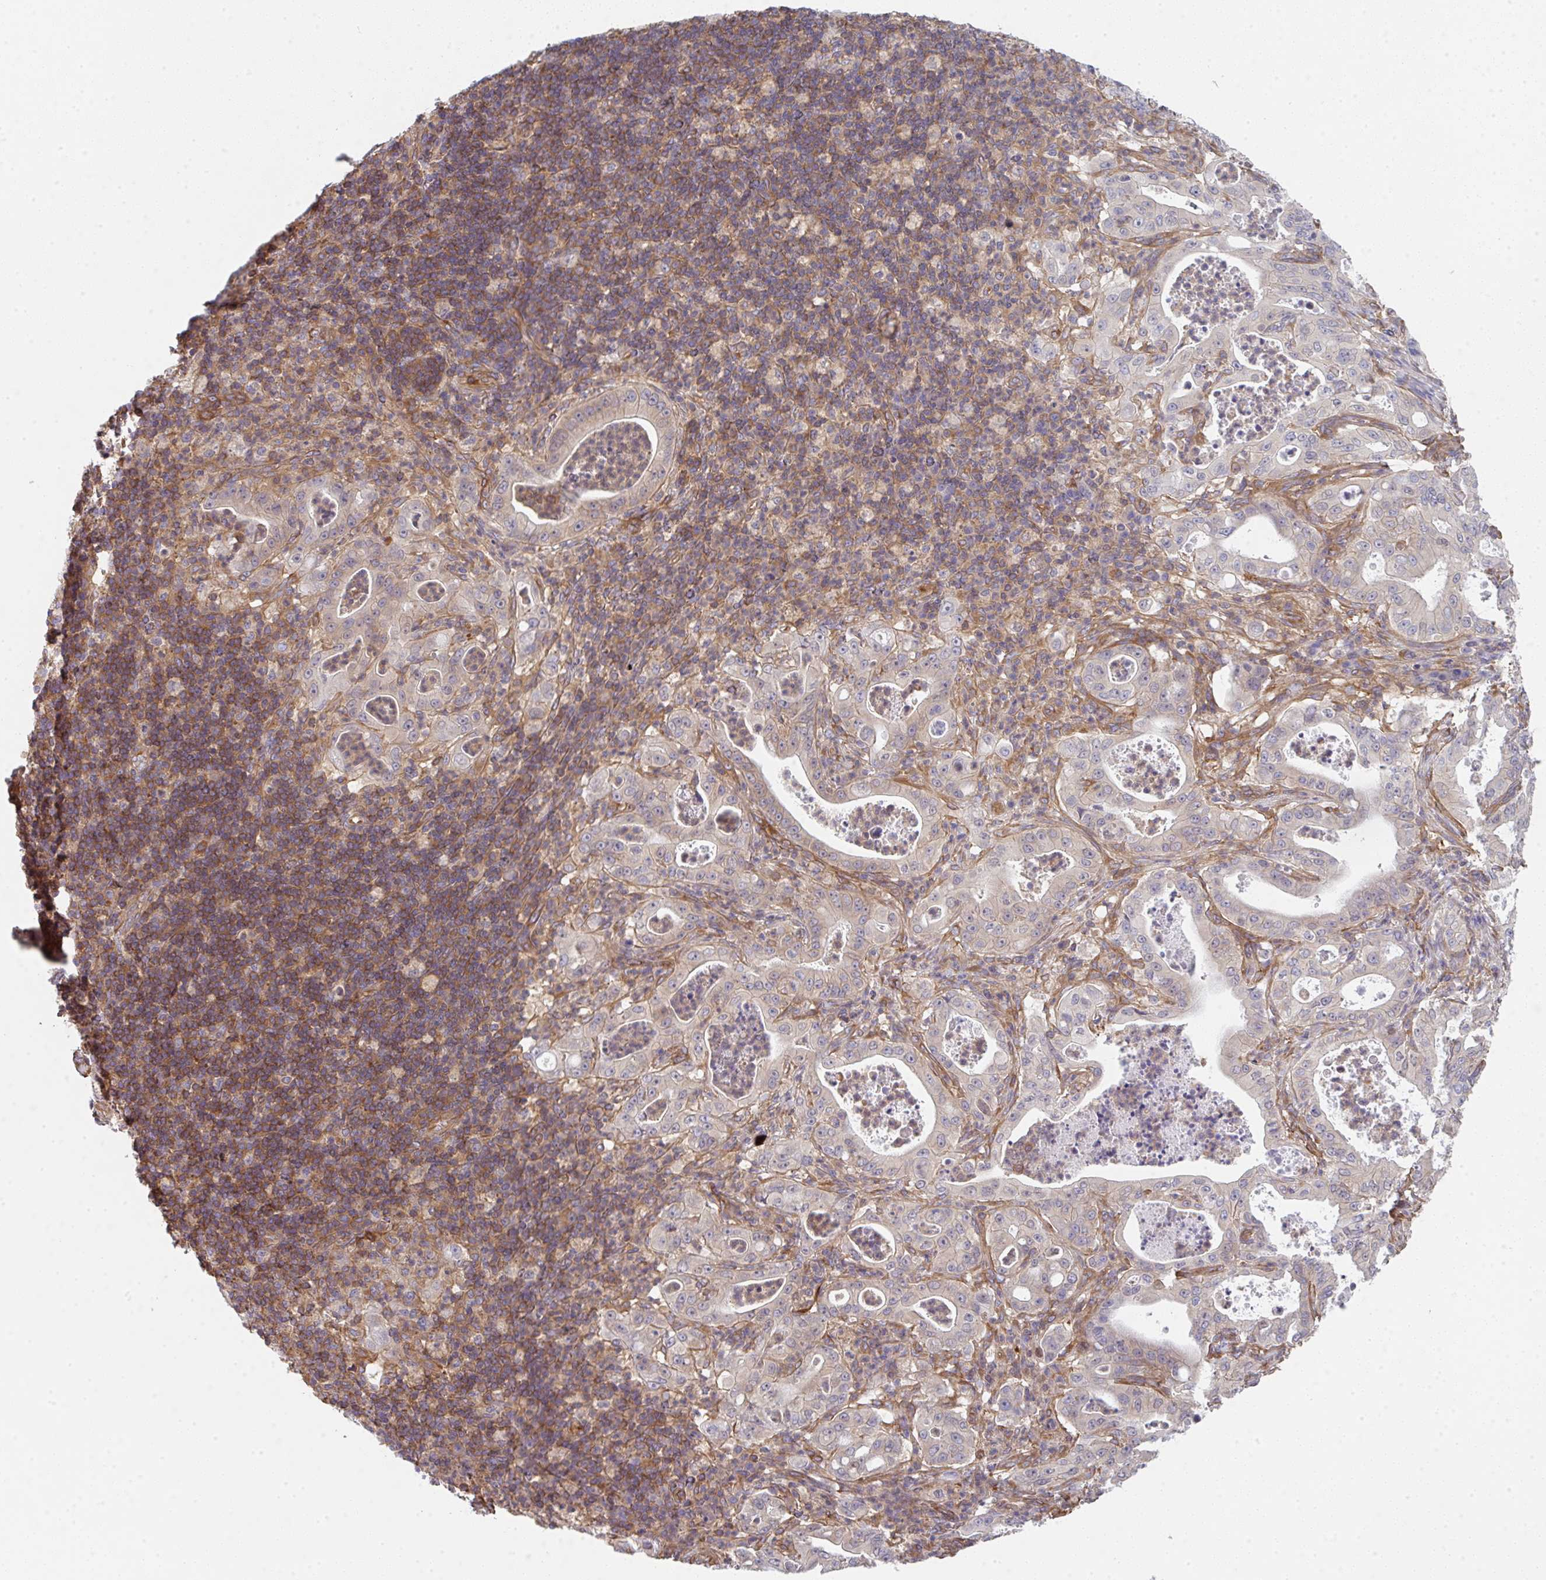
{"staining": {"intensity": "weak", "quantity": "<25%", "location": "cytoplasmic/membranous"}, "tissue": "pancreatic cancer", "cell_type": "Tumor cells", "image_type": "cancer", "snomed": [{"axis": "morphology", "description": "Adenocarcinoma, NOS"}, {"axis": "topography", "description": "Pancreas"}], "caption": "IHC of pancreatic cancer exhibits no expression in tumor cells.", "gene": "TMEM229A", "patient": {"sex": "male", "age": 71}}